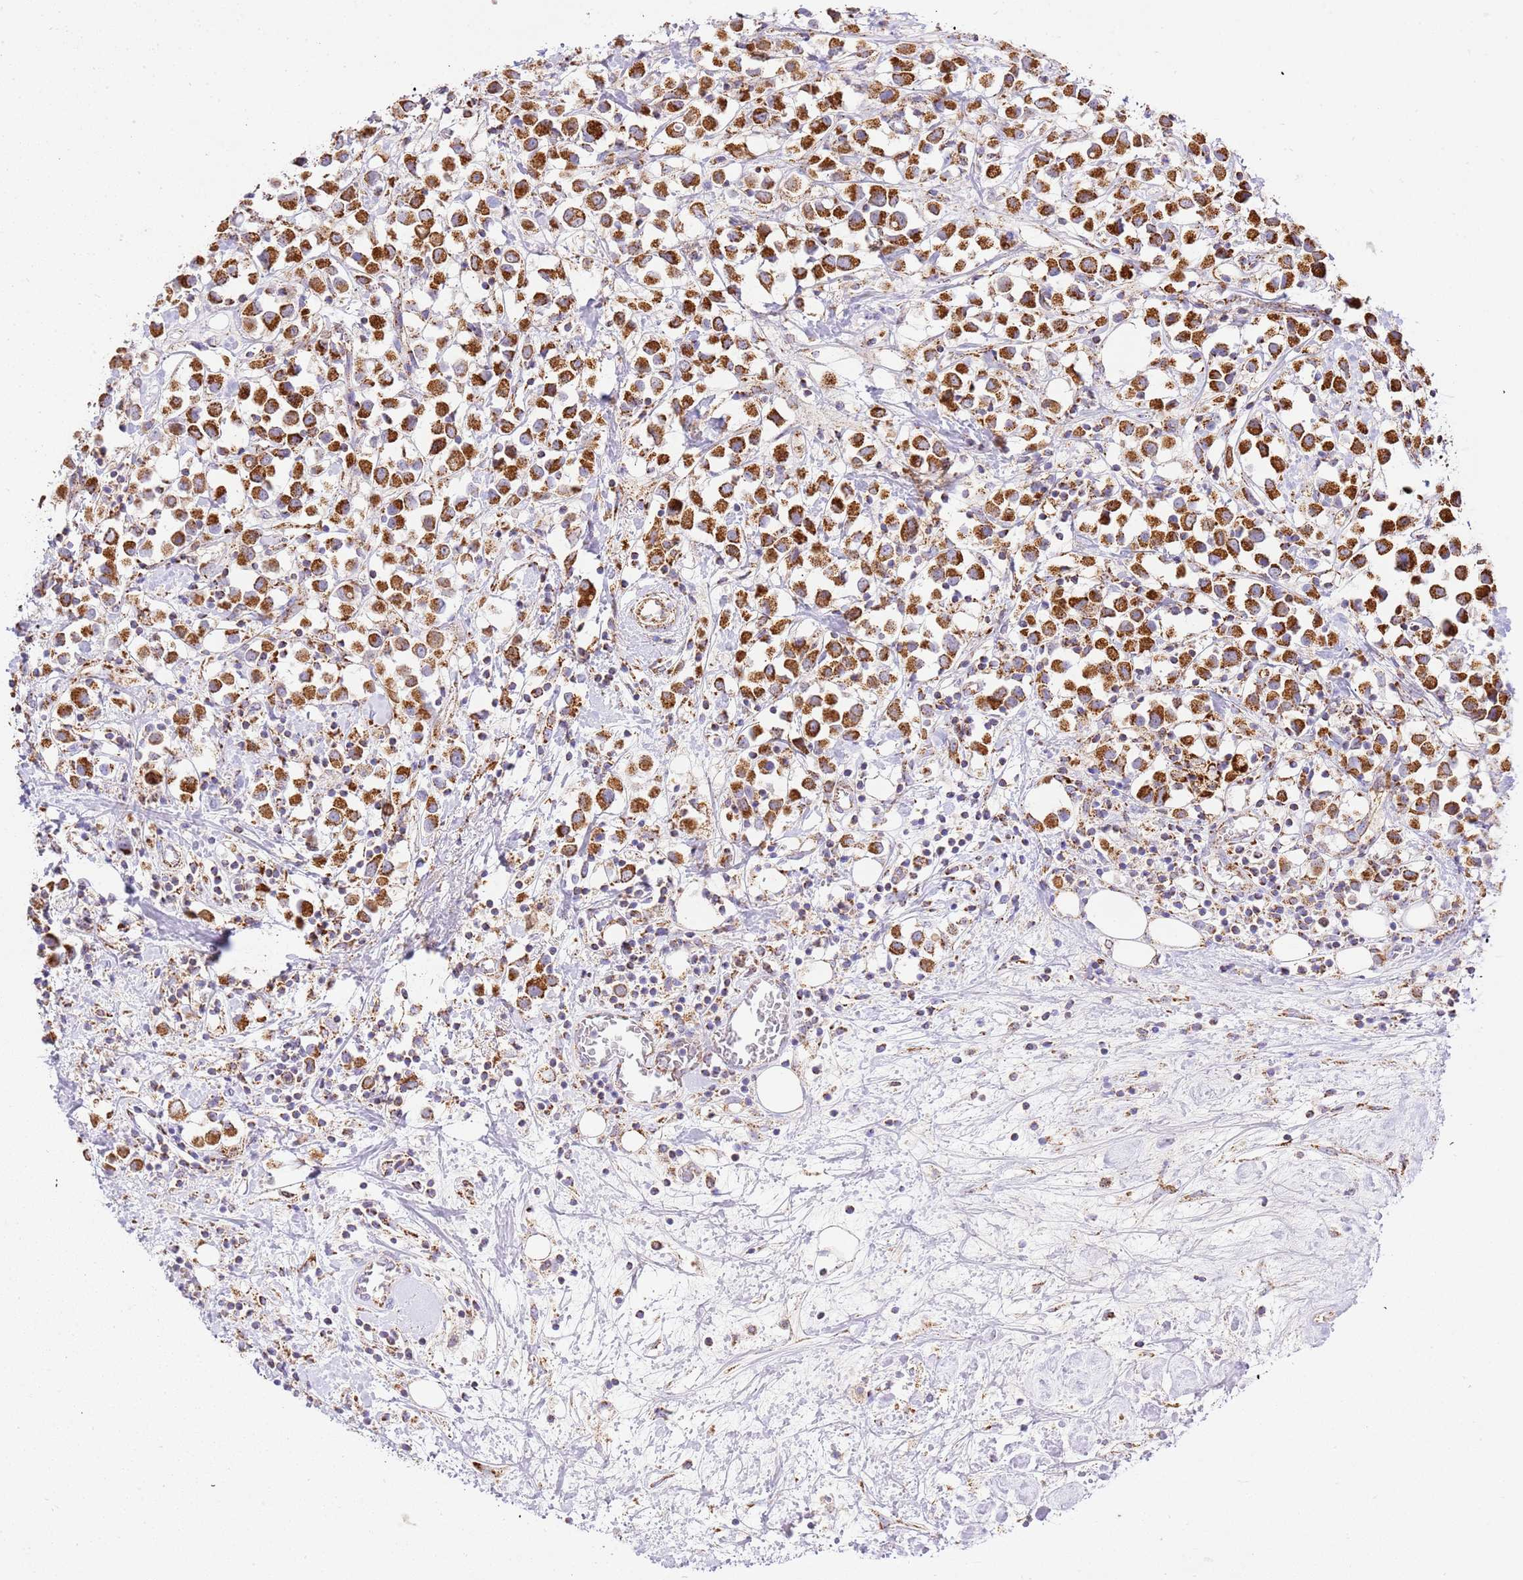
{"staining": {"intensity": "strong", "quantity": ">75%", "location": "cytoplasmic/membranous"}, "tissue": "breast cancer", "cell_type": "Tumor cells", "image_type": "cancer", "snomed": [{"axis": "morphology", "description": "Duct carcinoma"}, {"axis": "topography", "description": "Breast"}], "caption": "The photomicrograph shows immunohistochemical staining of infiltrating ductal carcinoma (breast). There is strong cytoplasmic/membranous expression is appreciated in about >75% of tumor cells.", "gene": "ZBTB39", "patient": {"sex": "female", "age": 61}}